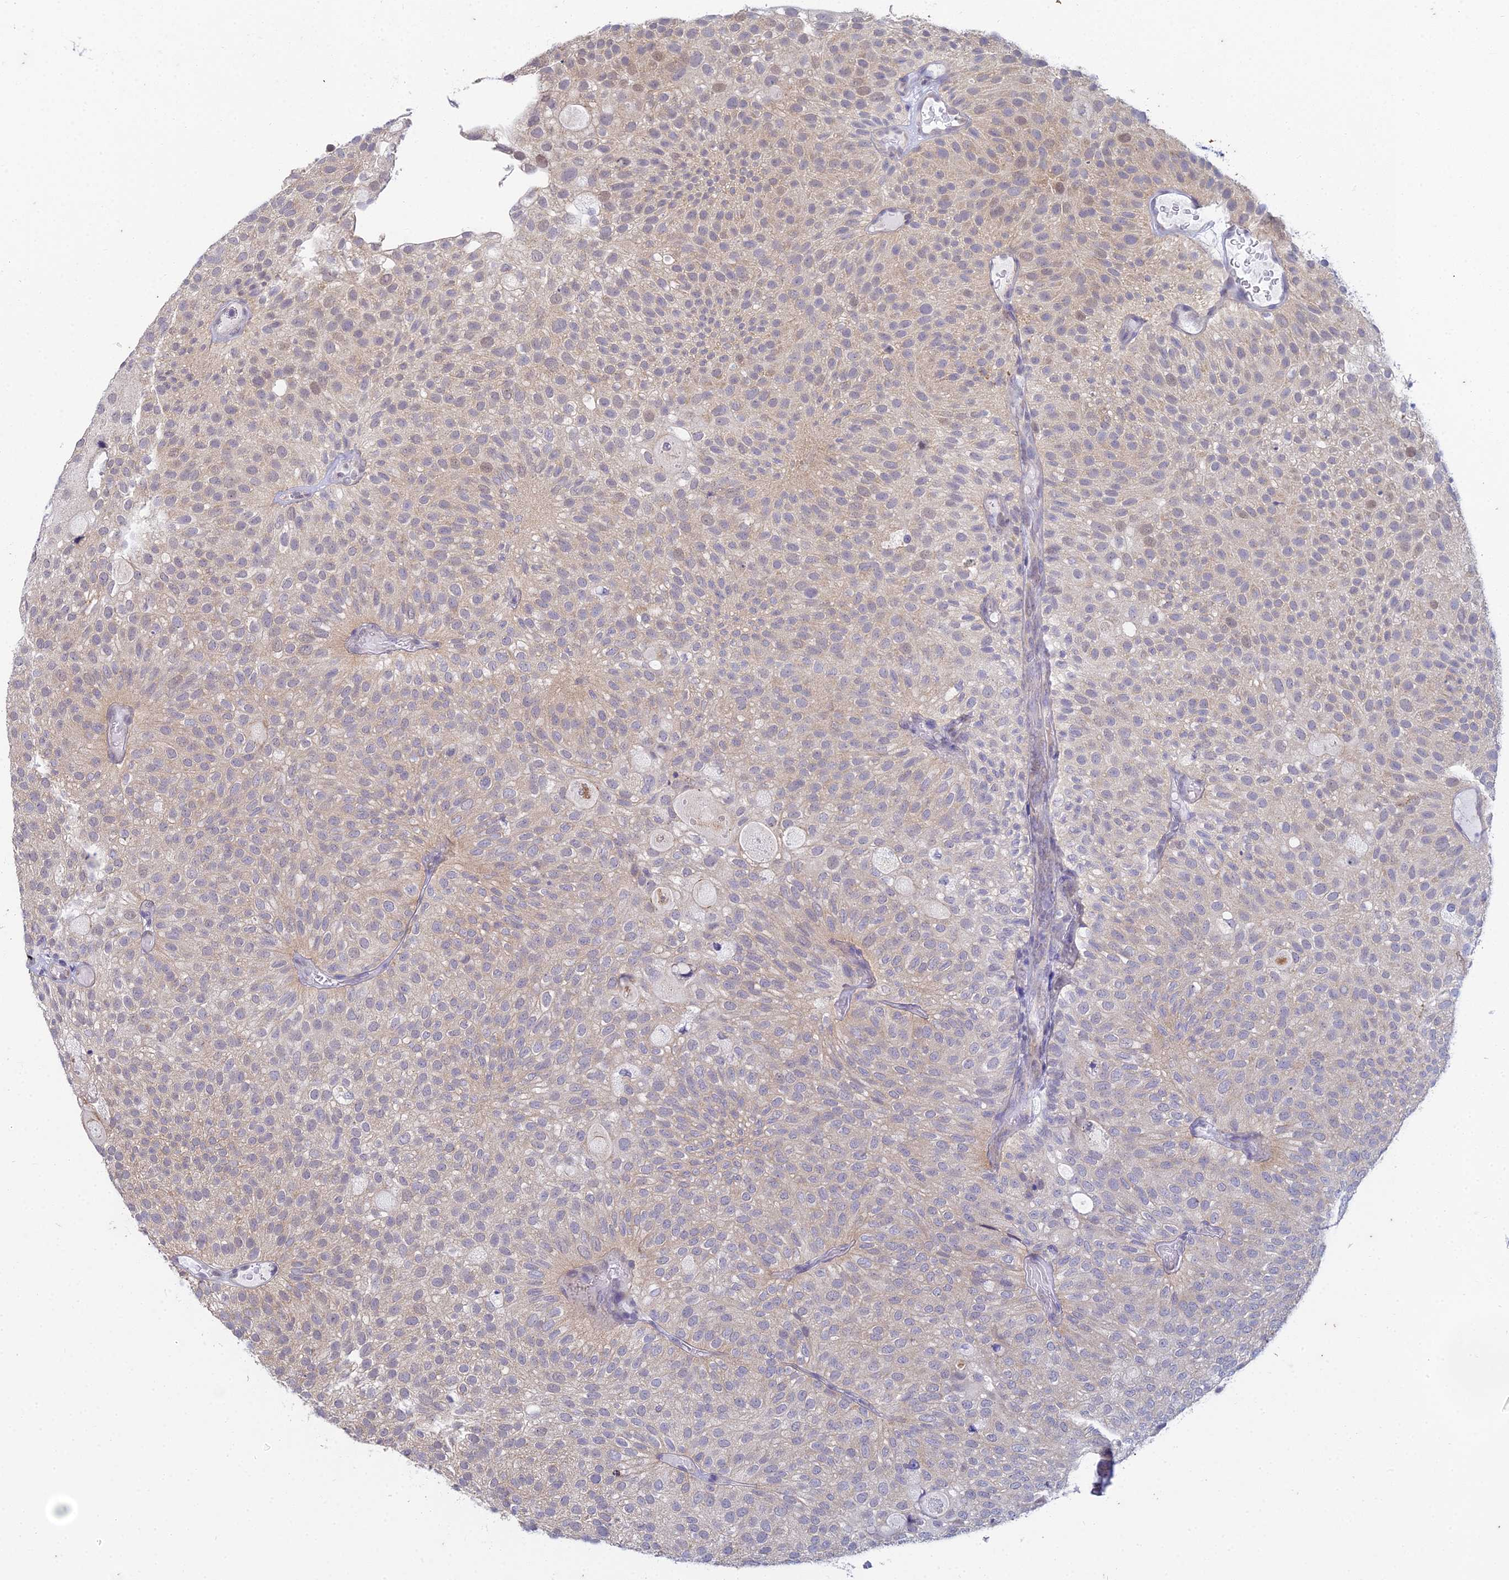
{"staining": {"intensity": "weak", "quantity": "25%-75%", "location": "cytoplasmic/membranous"}, "tissue": "urothelial cancer", "cell_type": "Tumor cells", "image_type": "cancer", "snomed": [{"axis": "morphology", "description": "Urothelial carcinoma, Low grade"}, {"axis": "topography", "description": "Urinary bladder"}], "caption": "High-magnification brightfield microscopy of low-grade urothelial carcinoma stained with DAB (3,3'-diaminobenzidine) (brown) and counterstained with hematoxylin (blue). tumor cells exhibit weak cytoplasmic/membranous staining is present in approximately25%-75% of cells. (Stains: DAB (3,3'-diaminobenzidine) in brown, nuclei in blue, Microscopy: brightfield microscopy at high magnification).", "gene": "EEF2KMT", "patient": {"sex": "male", "age": 78}}